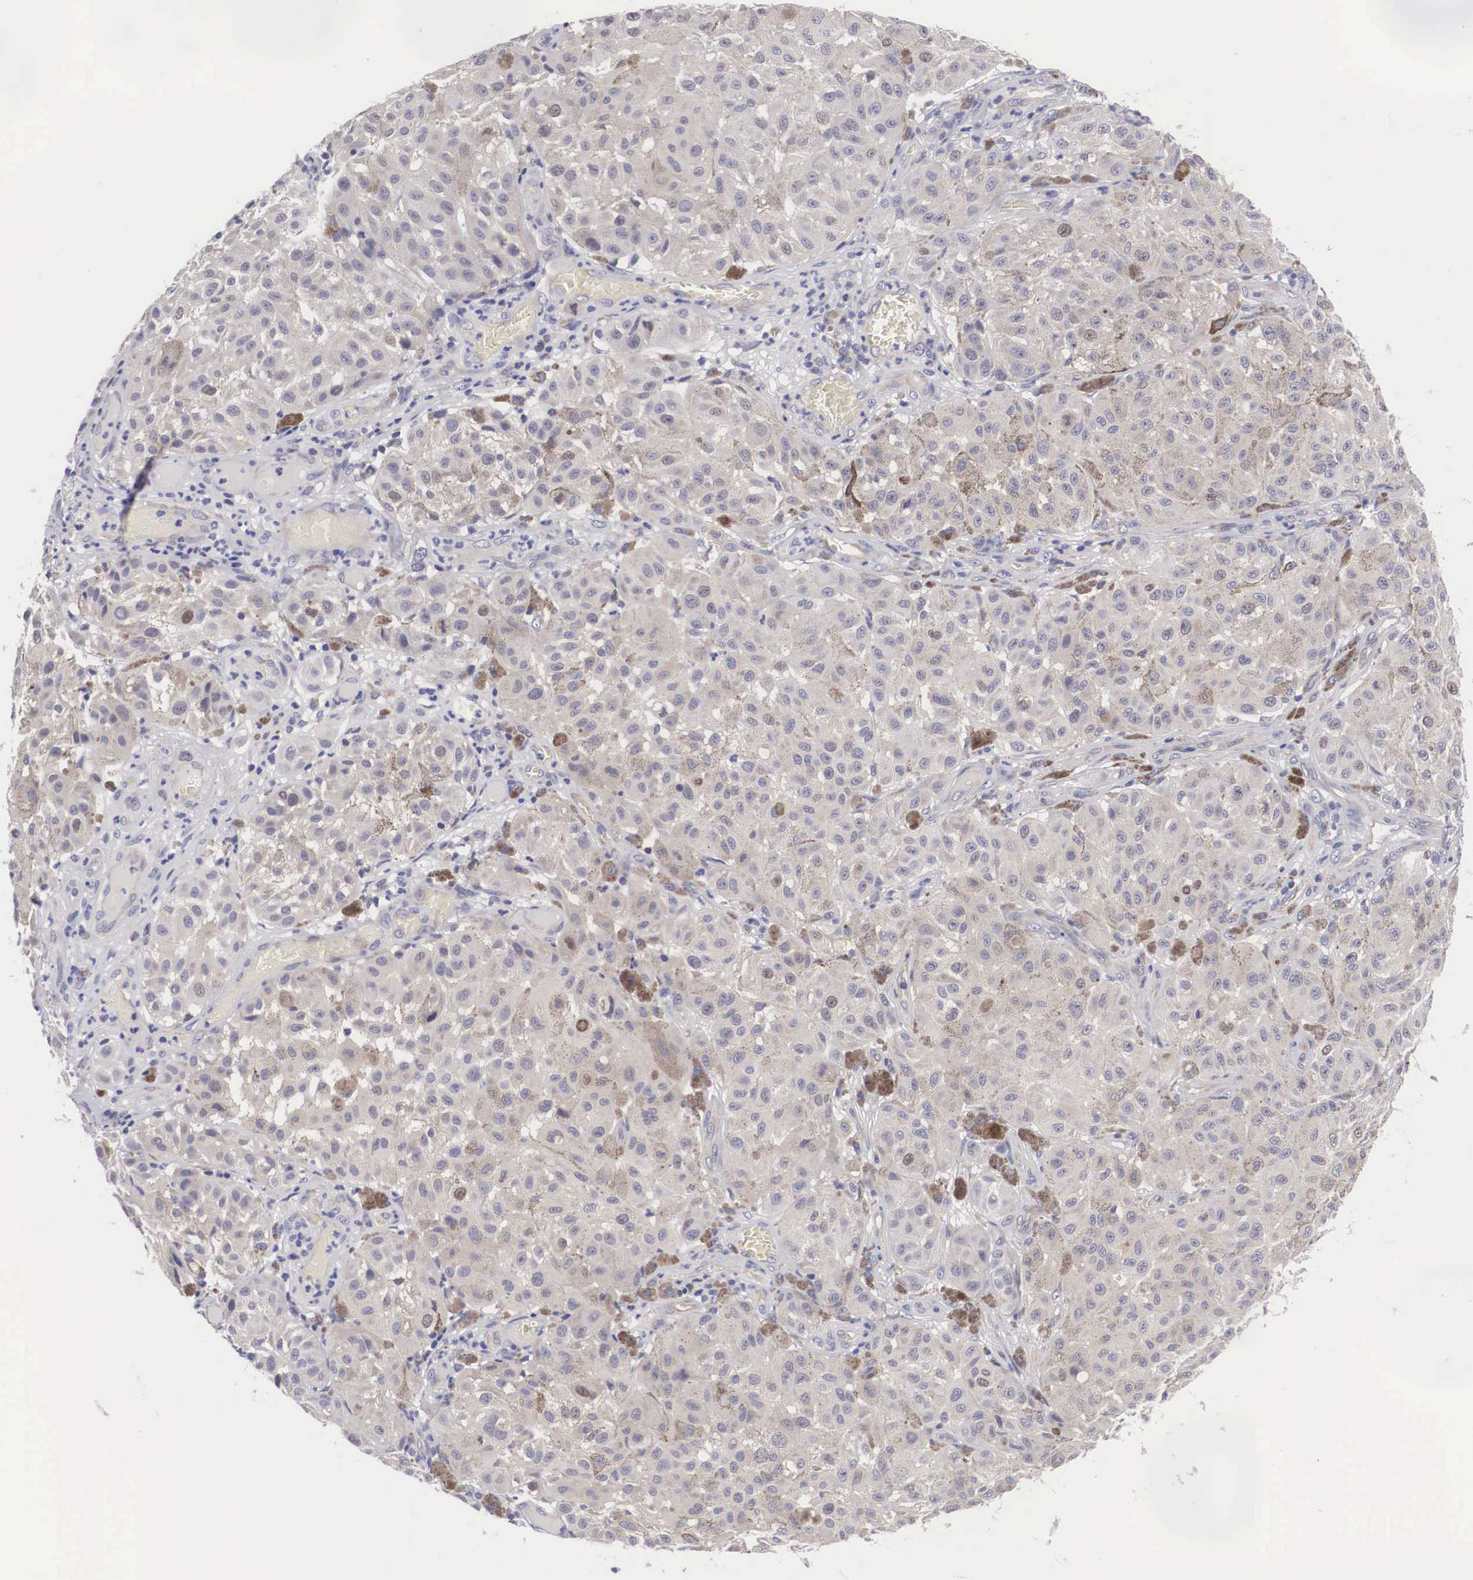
{"staining": {"intensity": "weak", "quantity": "<25%", "location": "nuclear"}, "tissue": "melanoma", "cell_type": "Tumor cells", "image_type": "cancer", "snomed": [{"axis": "morphology", "description": "Malignant melanoma, NOS"}, {"axis": "topography", "description": "Skin"}], "caption": "DAB immunohistochemical staining of human melanoma shows no significant staining in tumor cells.", "gene": "MAST4", "patient": {"sex": "female", "age": 64}}